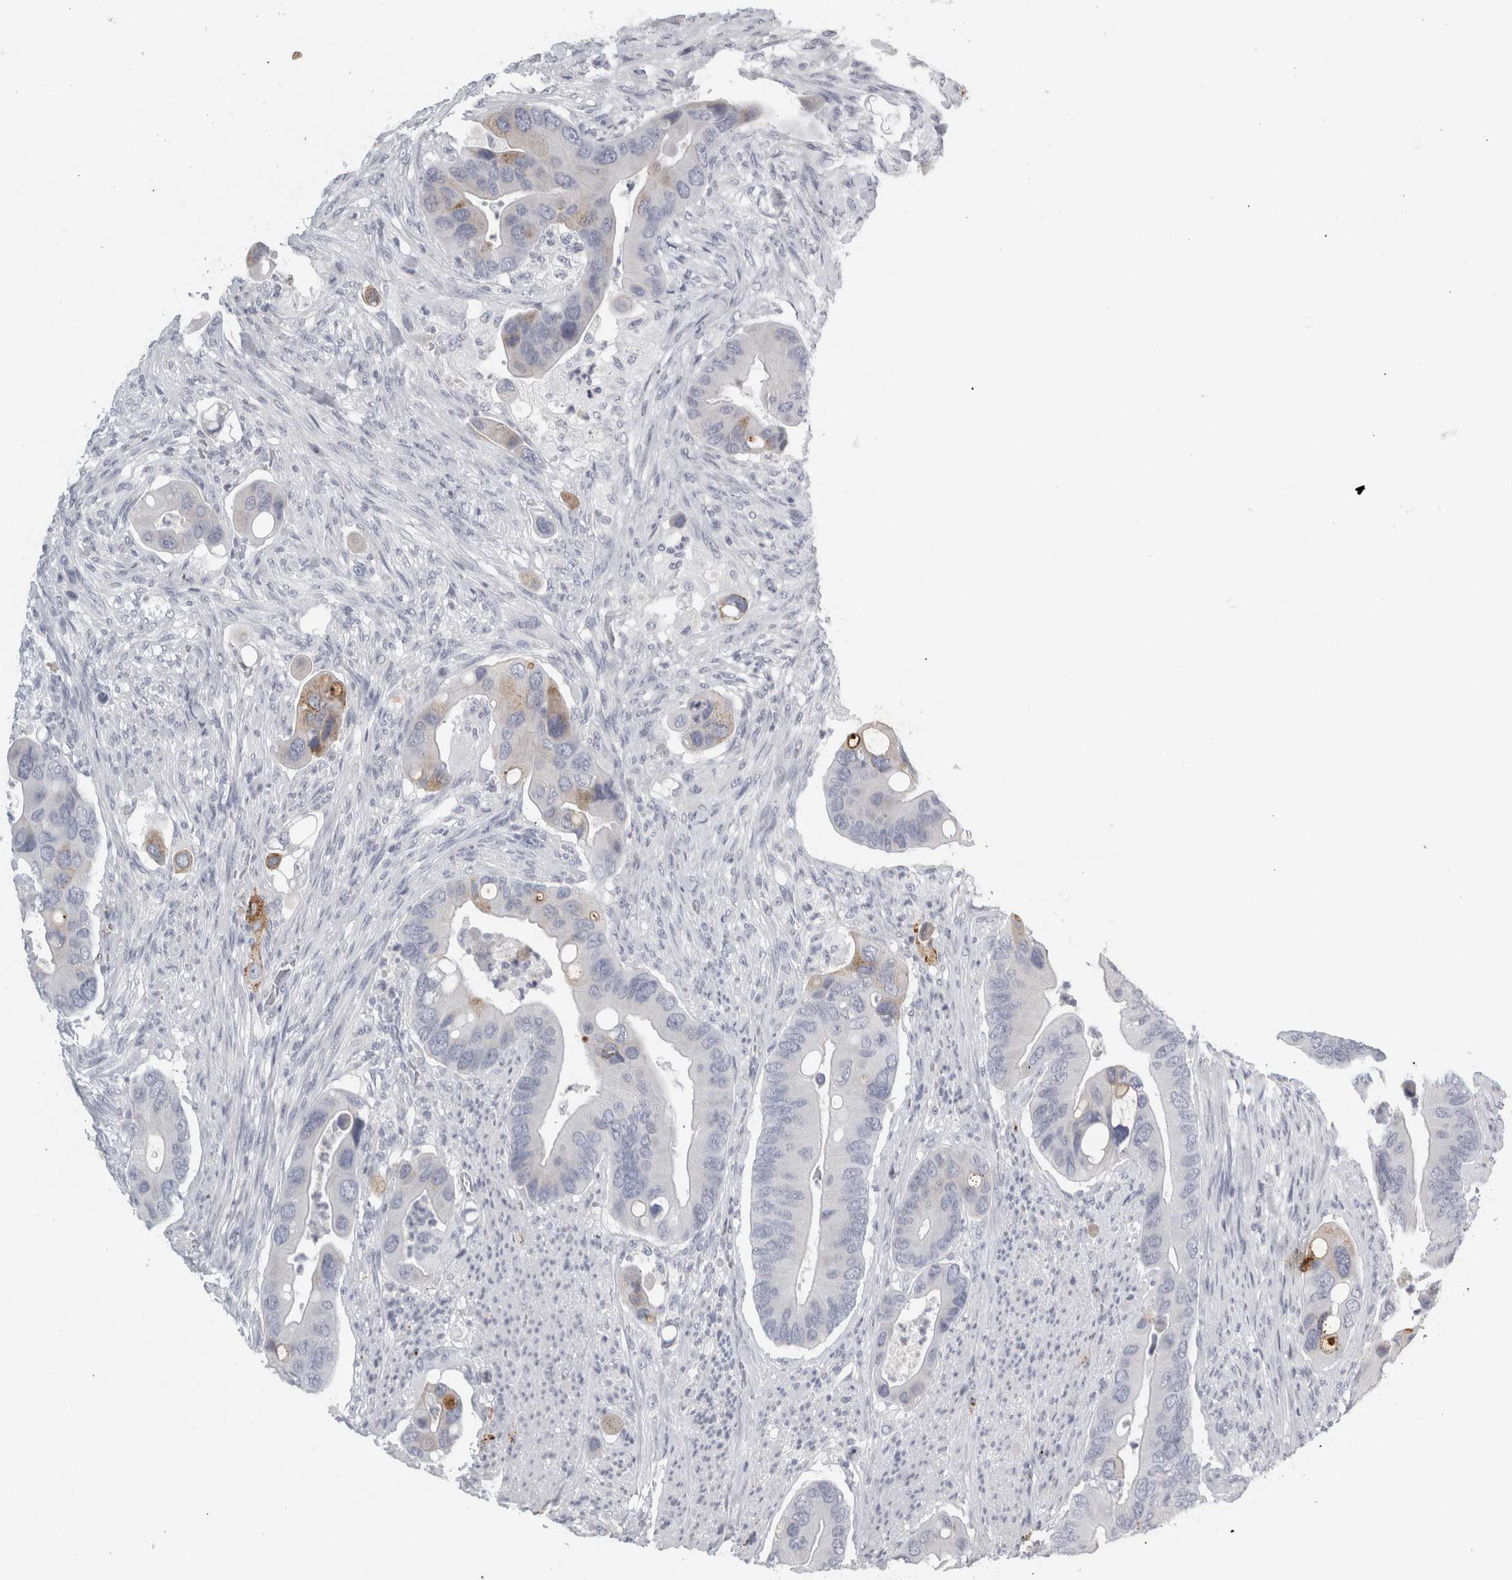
{"staining": {"intensity": "negative", "quantity": "none", "location": "none"}, "tissue": "colorectal cancer", "cell_type": "Tumor cells", "image_type": "cancer", "snomed": [{"axis": "morphology", "description": "Adenocarcinoma, NOS"}, {"axis": "topography", "description": "Rectum"}], "caption": "A micrograph of human adenocarcinoma (colorectal) is negative for staining in tumor cells.", "gene": "CPE", "patient": {"sex": "female", "age": 57}}